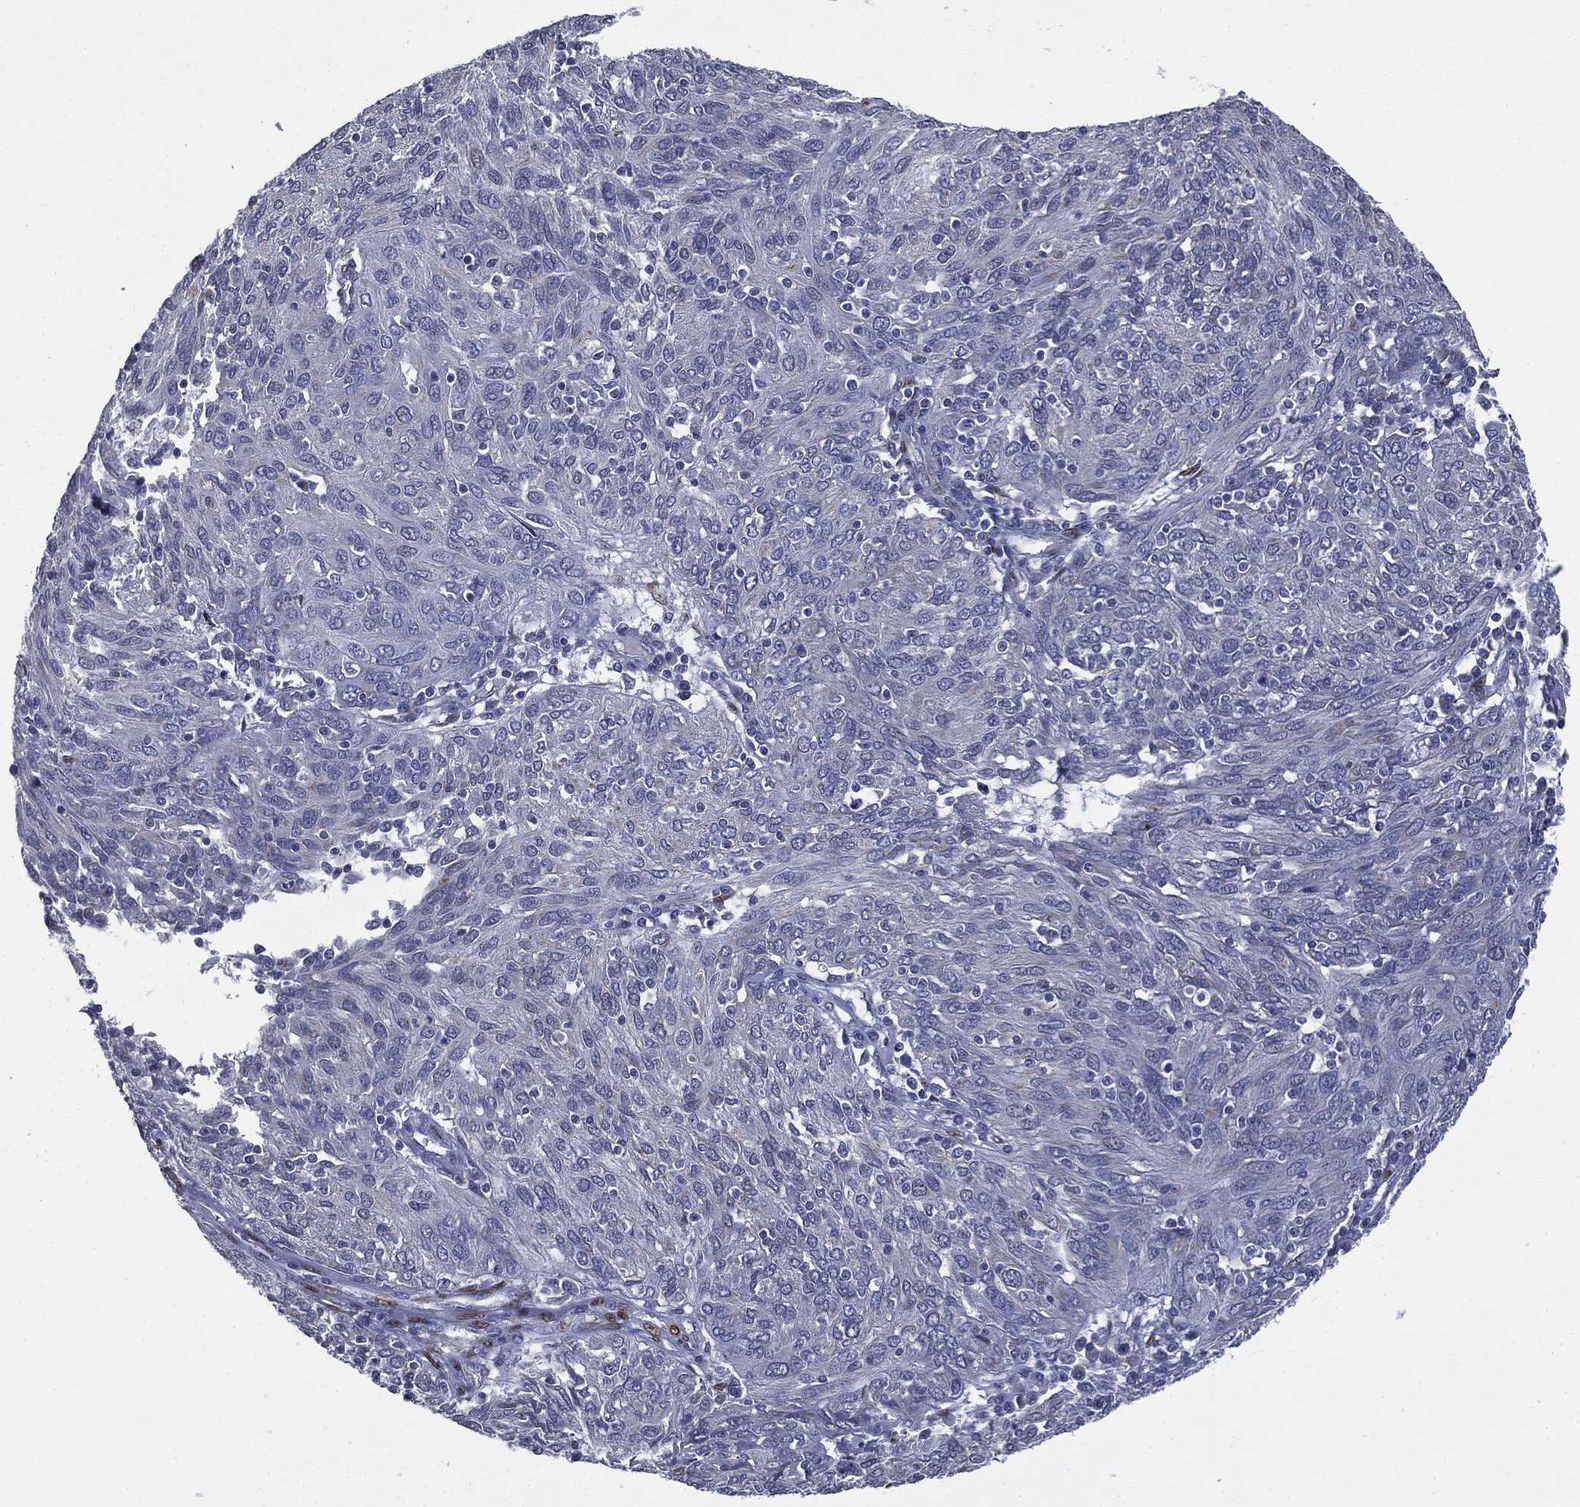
{"staining": {"intensity": "negative", "quantity": "none", "location": "none"}, "tissue": "ovarian cancer", "cell_type": "Tumor cells", "image_type": "cancer", "snomed": [{"axis": "morphology", "description": "Carcinoma, endometroid"}, {"axis": "topography", "description": "Ovary"}], "caption": "The IHC image has no significant positivity in tumor cells of ovarian cancer (endometroid carcinoma) tissue. The staining was performed using DAB to visualize the protein expression in brown, while the nuclei were stained in blue with hematoxylin (Magnification: 20x).", "gene": "CASD1", "patient": {"sex": "female", "age": 50}}